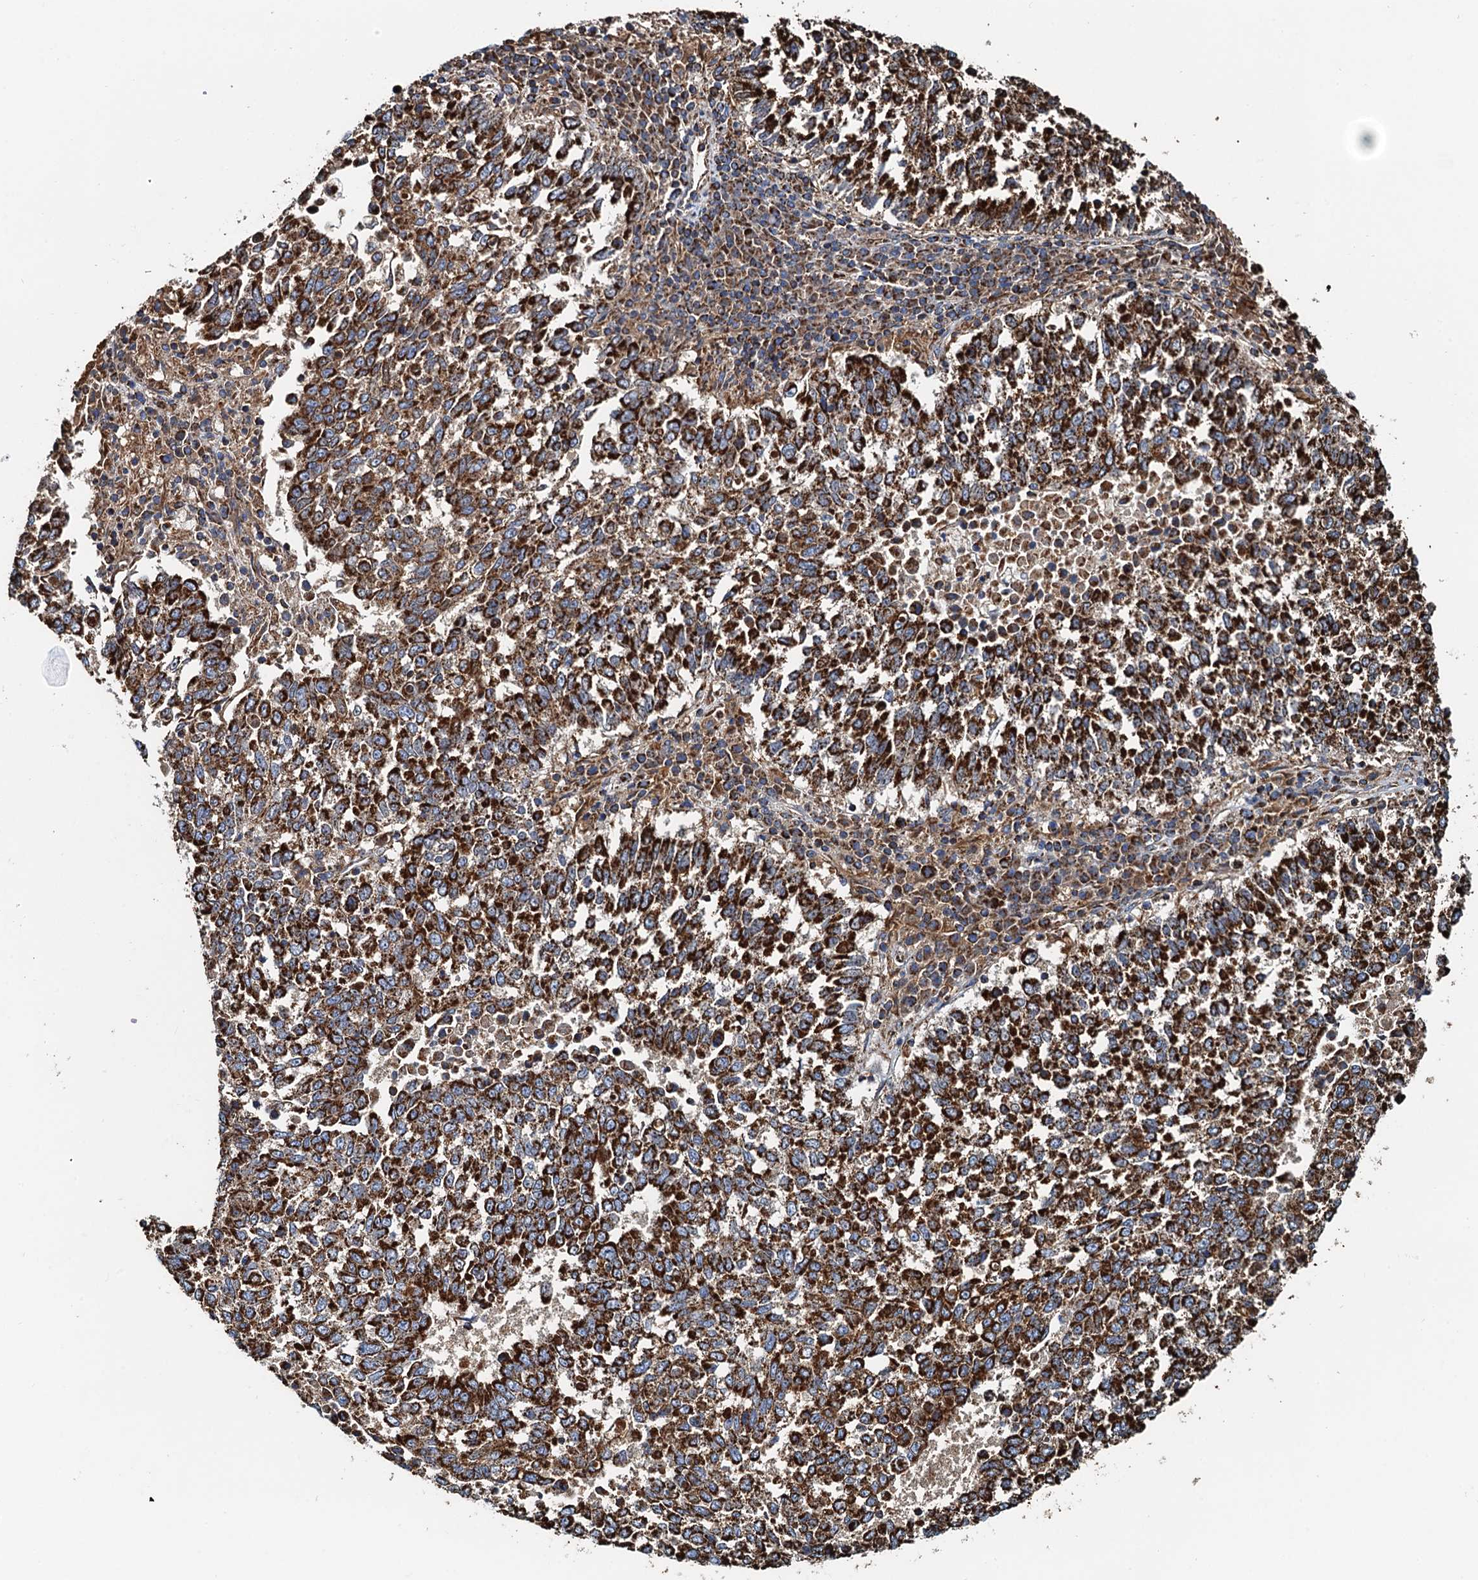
{"staining": {"intensity": "strong", "quantity": ">75%", "location": "cytoplasmic/membranous"}, "tissue": "lung cancer", "cell_type": "Tumor cells", "image_type": "cancer", "snomed": [{"axis": "morphology", "description": "Squamous cell carcinoma, NOS"}, {"axis": "topography", "description": "Lung"}], "caption": "Immunohistochemical staining of human lung squamous cell carcinoma exhibits high levels of strong cytoplasmic/membranous protein expression in about >75% of tumor cells.", "gene": "AAGAB", "patient": {"sex": "male", "age": 73}}